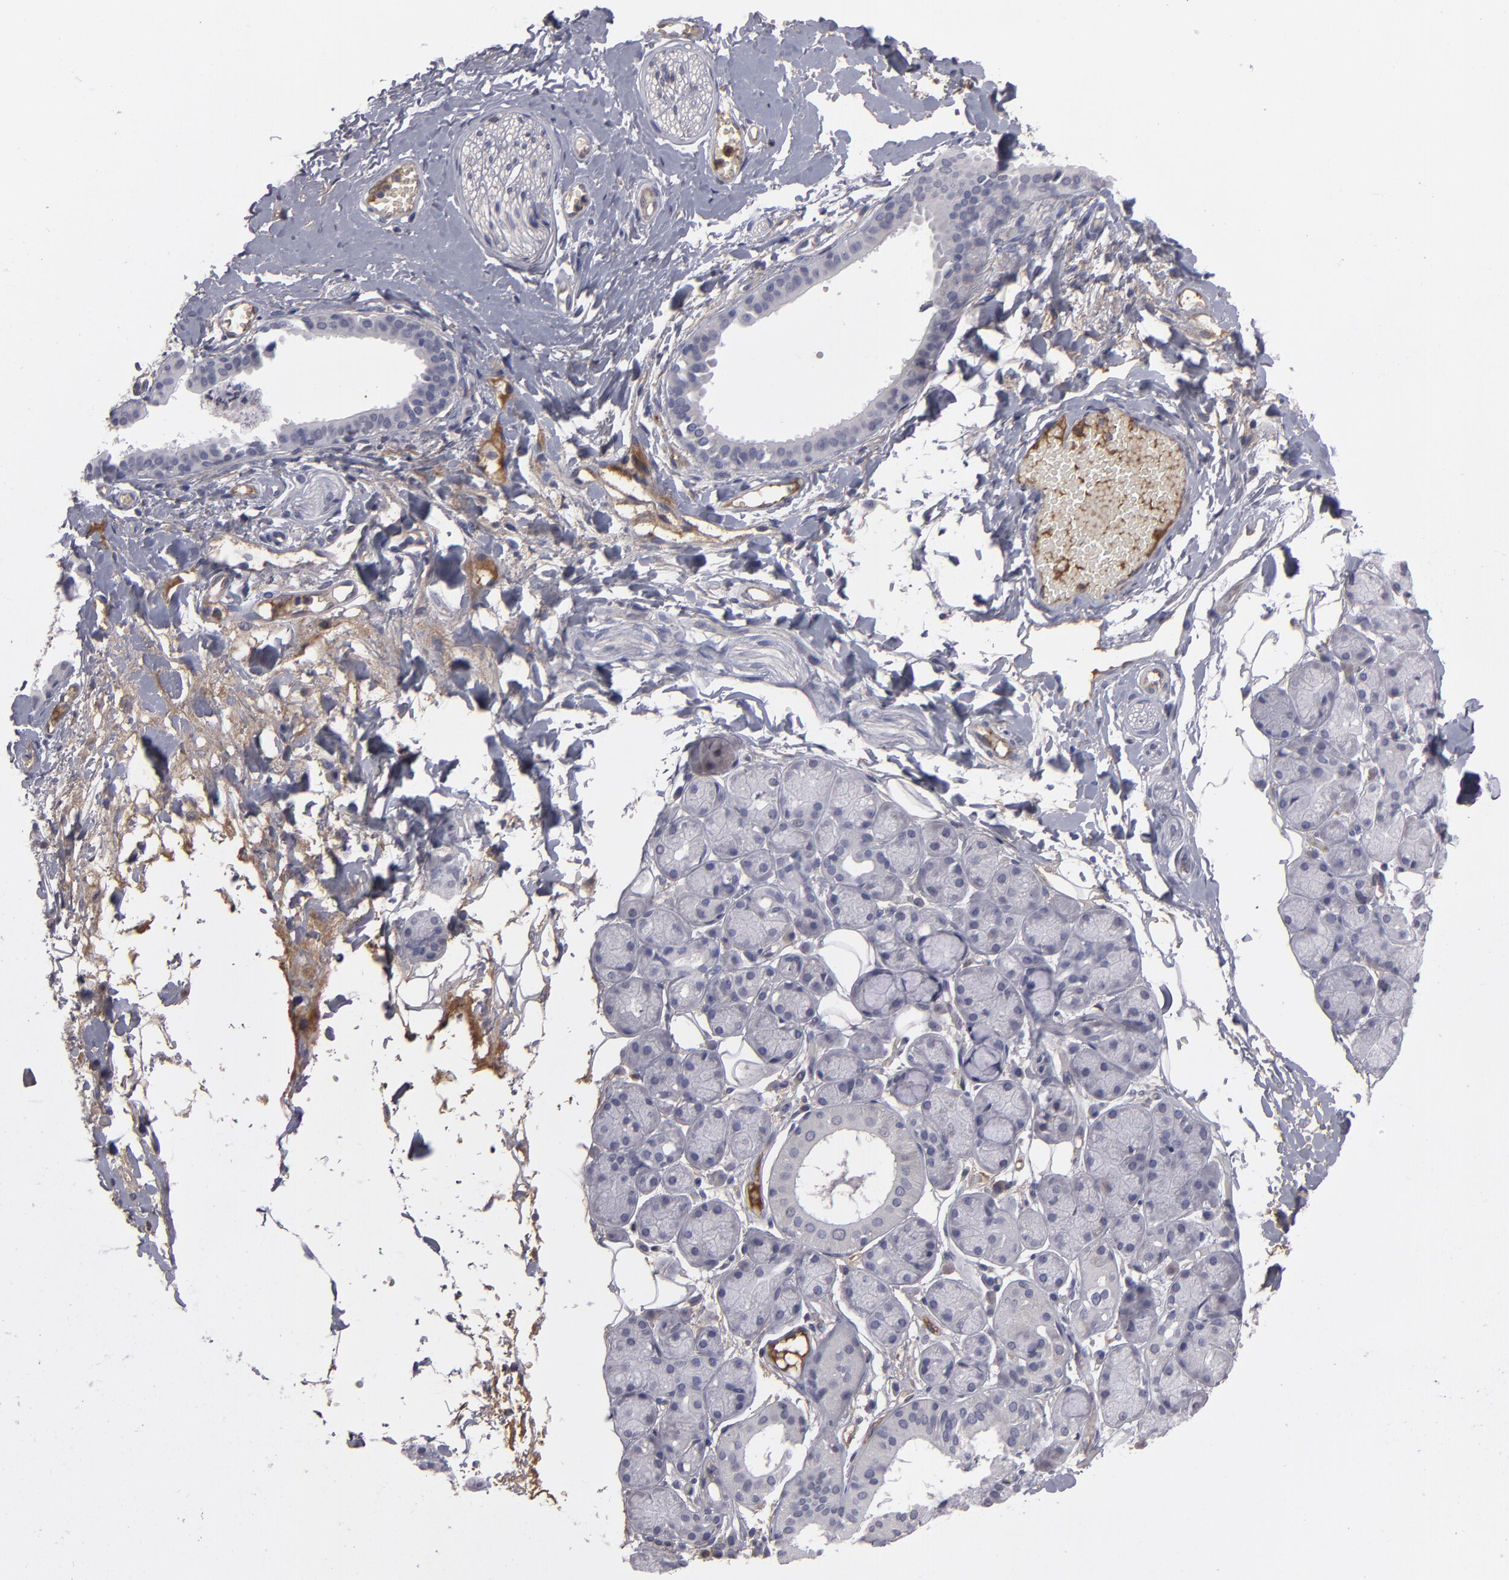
{"staining": {"intensity": "negative", "quantity": "none", "location": "none"}, "tissue": "salivary gland", "cell_type": "Glandular cells", "image_type": "normal", "snomed": [{"axis": "morphology", "description": "Normal tissue, NOS"}, {"axis": "topography", "description": "Skeletal muscle"}, {"axis": "topography", "description": "Oral tissue"}, {"axis": "topography", "description": "Salivary gland"}, {"axis": "topography", "description": "Peripheral nerve tissue"}], "caption": "Glandular cells show no significant staining in unremarkable salivary gland.", "gene": "ITIH4", "patient": {"sex": "male", "age": 54}}